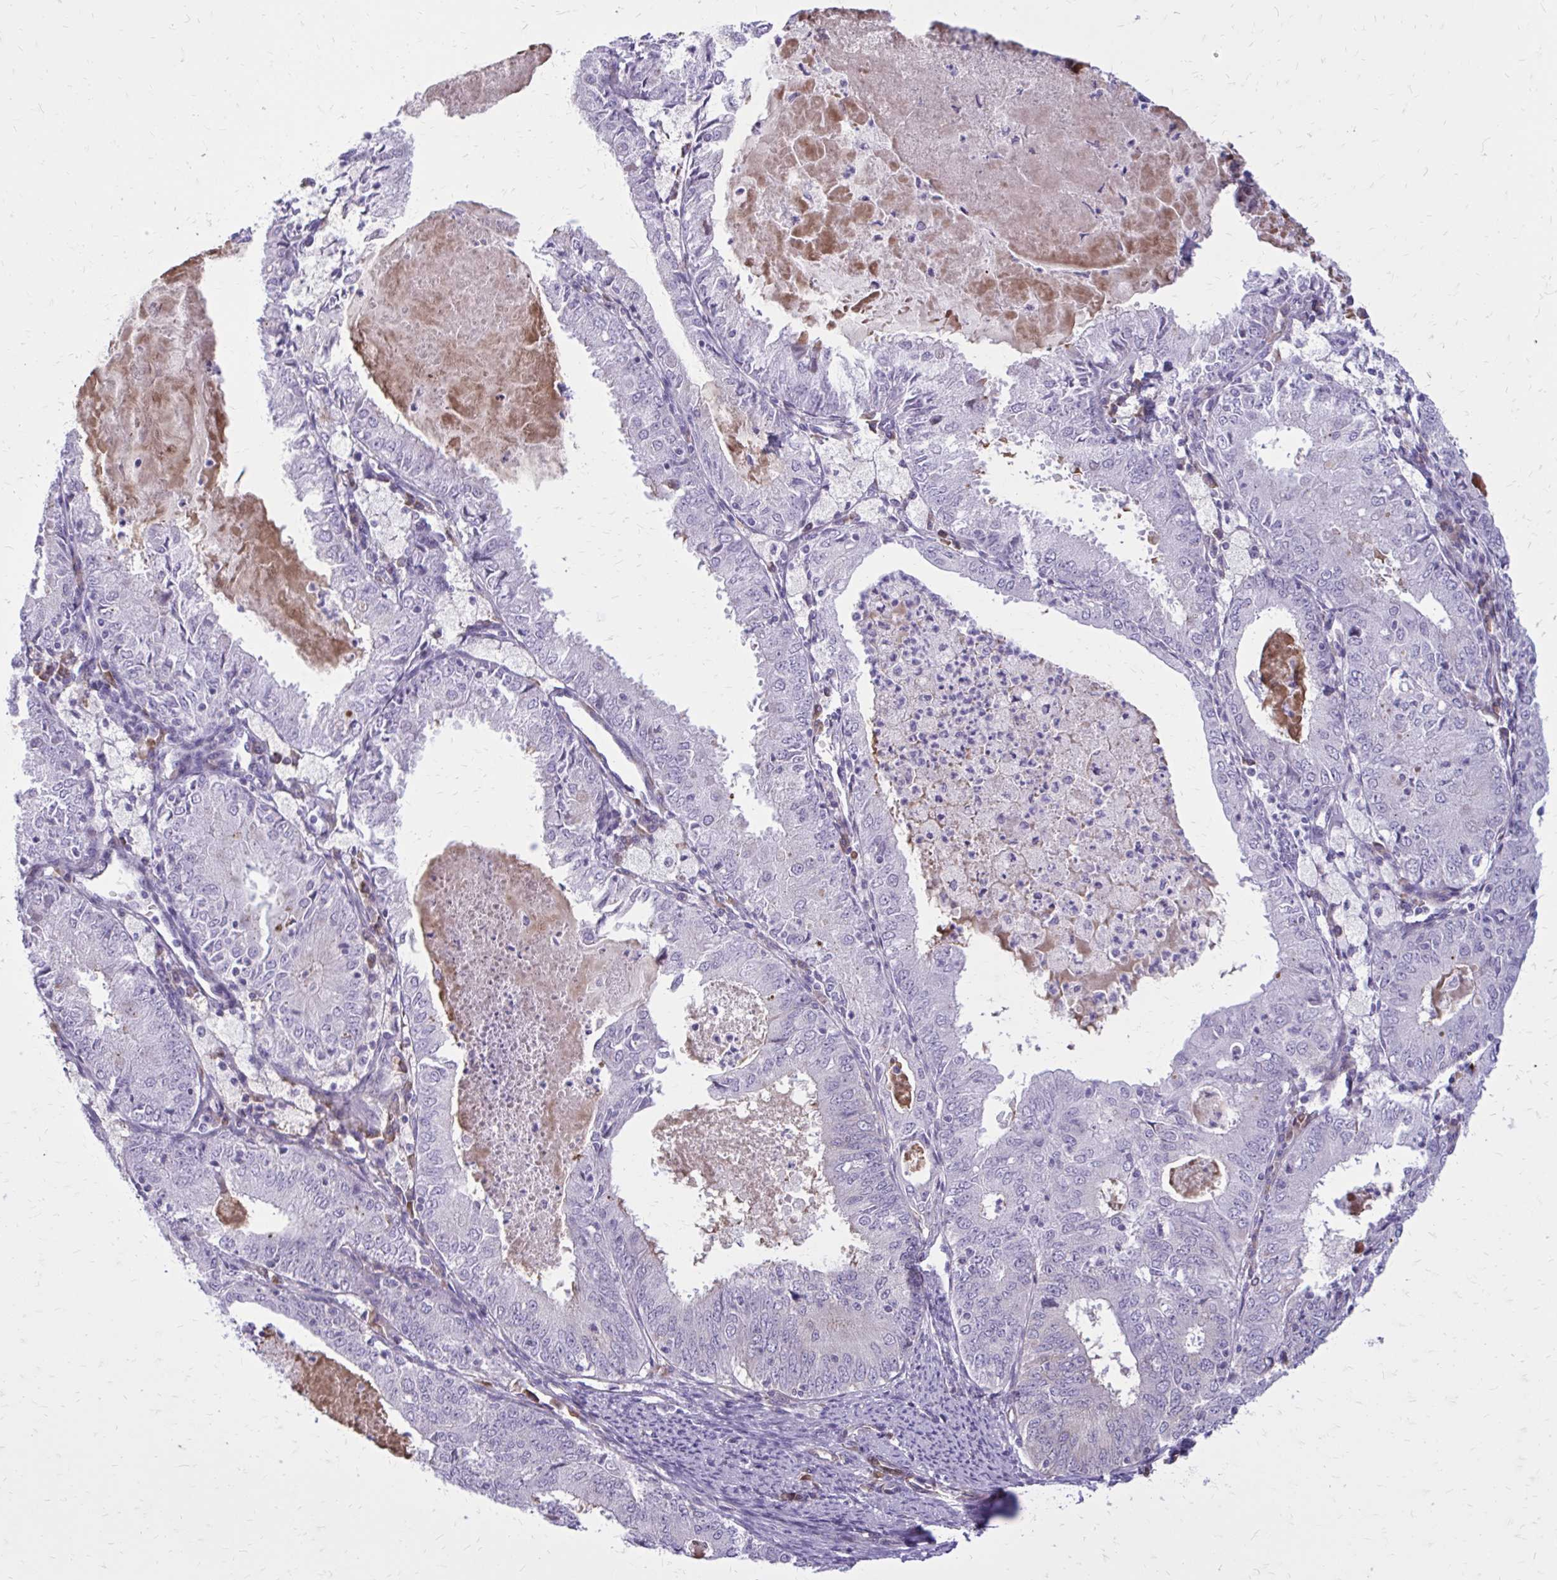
{"staining": {"intensity": "negative", "quantity": "none", "location": "none"}, "tissue": "endometrial cancer", "cell_type": "Tumor cells", "image_type": "cancer", "snomed": [{"axis": "morphology", "description": "Adenocarcinoma, NOS"}, {"axis": "topography", "description": "Endometrium"}], "caption": "The micrograph demonstrates no significant staining in tumor cells of endometrial adenocarcinoma. (DAB immunohistochemistry, high magnification).", "gene": "BEND5", "patient": {"sex": "female", "age": 57}}